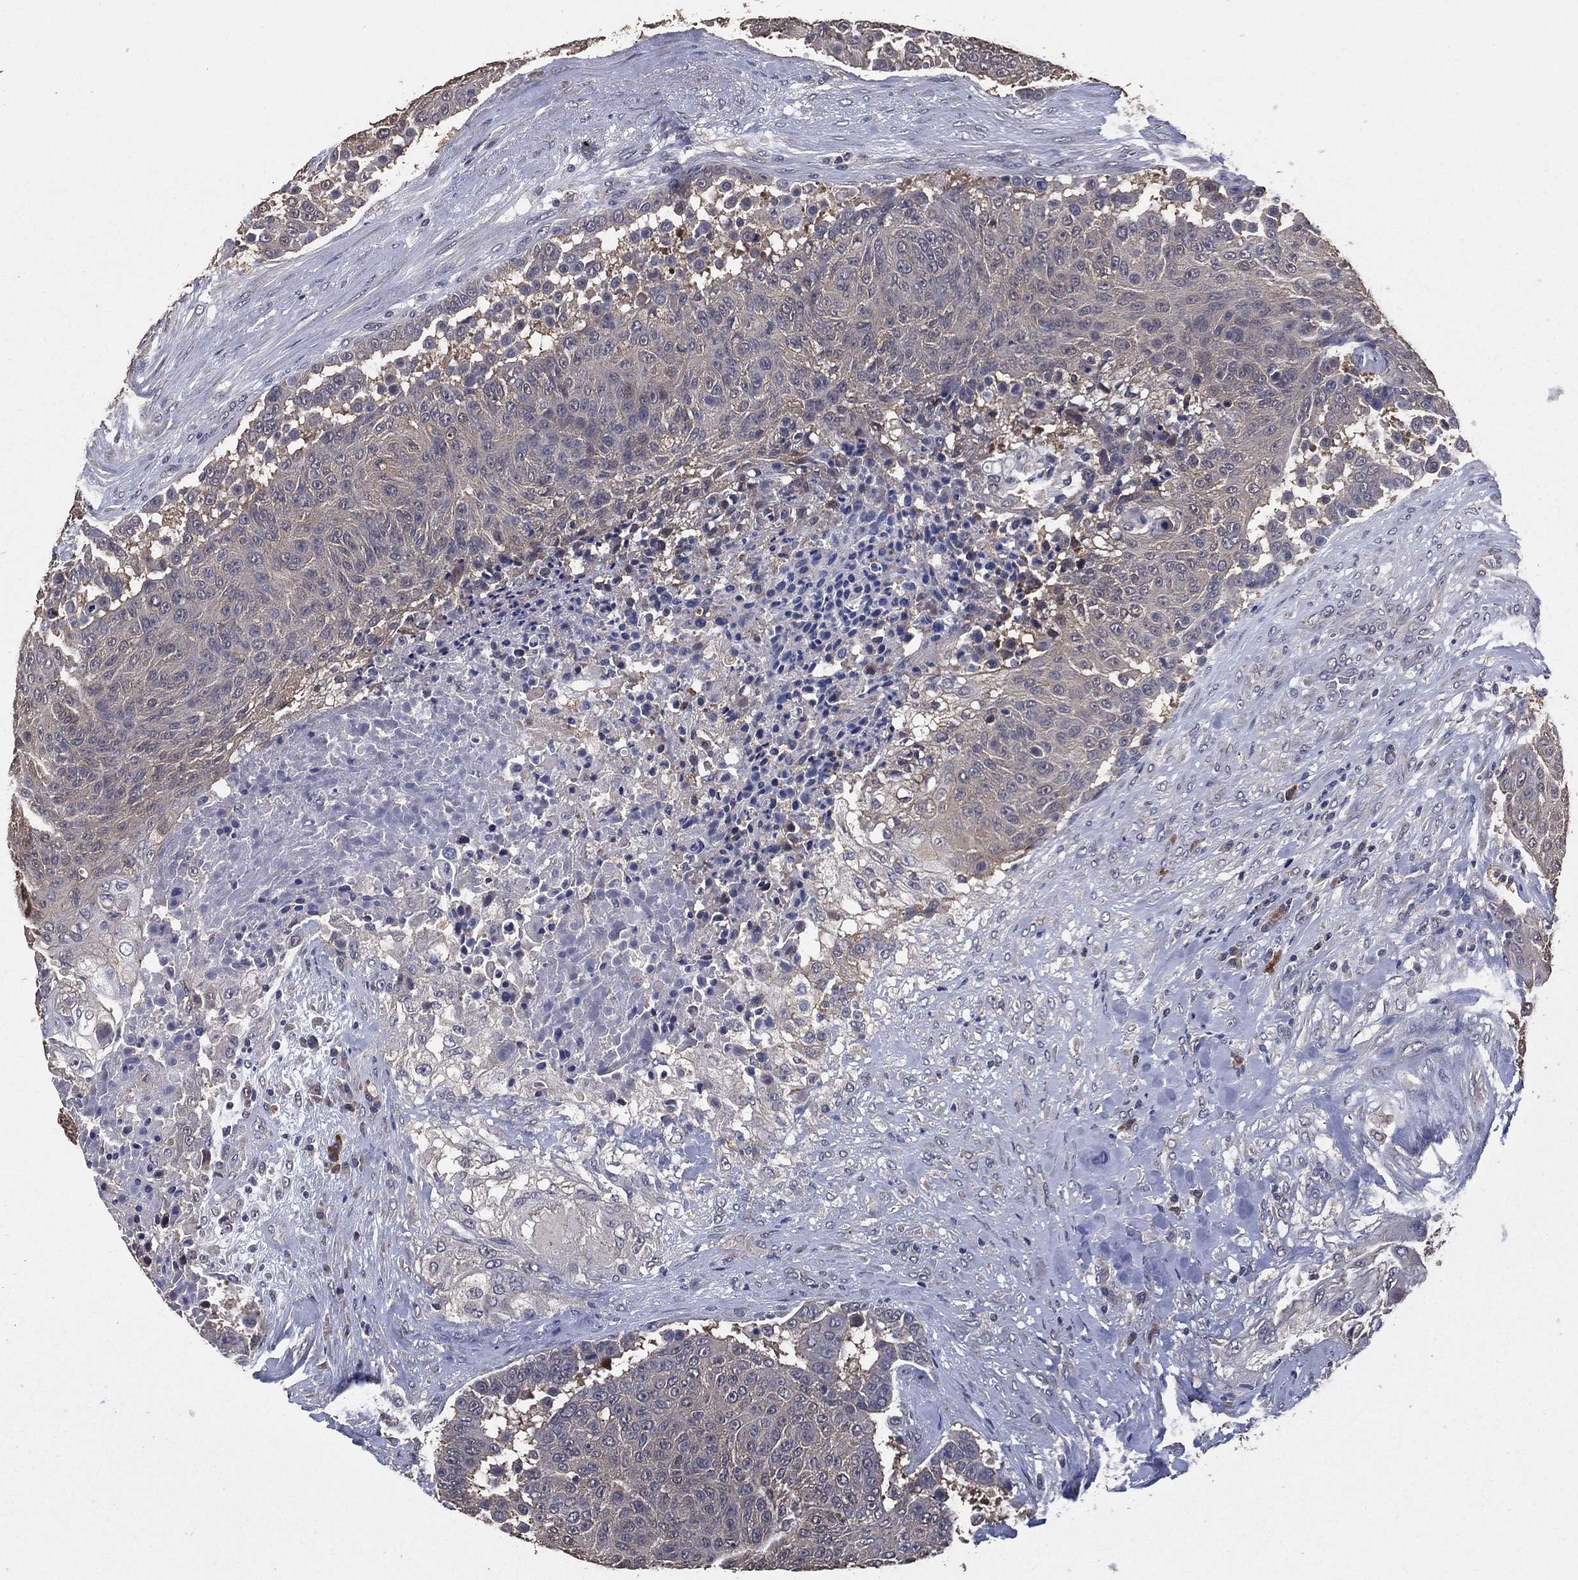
{"staining": {"intensity": "weak", "quantity": "<25%", "location": "cytoplasmic/membranous"}, "tissue": "urothelial cancer", "cell_type": "Tumor cells", "image_type": "cancer", "snomed": [{"axis": "morphology", "description": "Urothelial carcinoma, High grade"}, {"axis": "topography", "description": "Urinary bladder"}], "caption": "Urothelial cancer stained for a protein using immunohistochemistry shows no staining tumor cells.", "gene": "PCNT", "patient": {"sex": "female", "age": 63}}